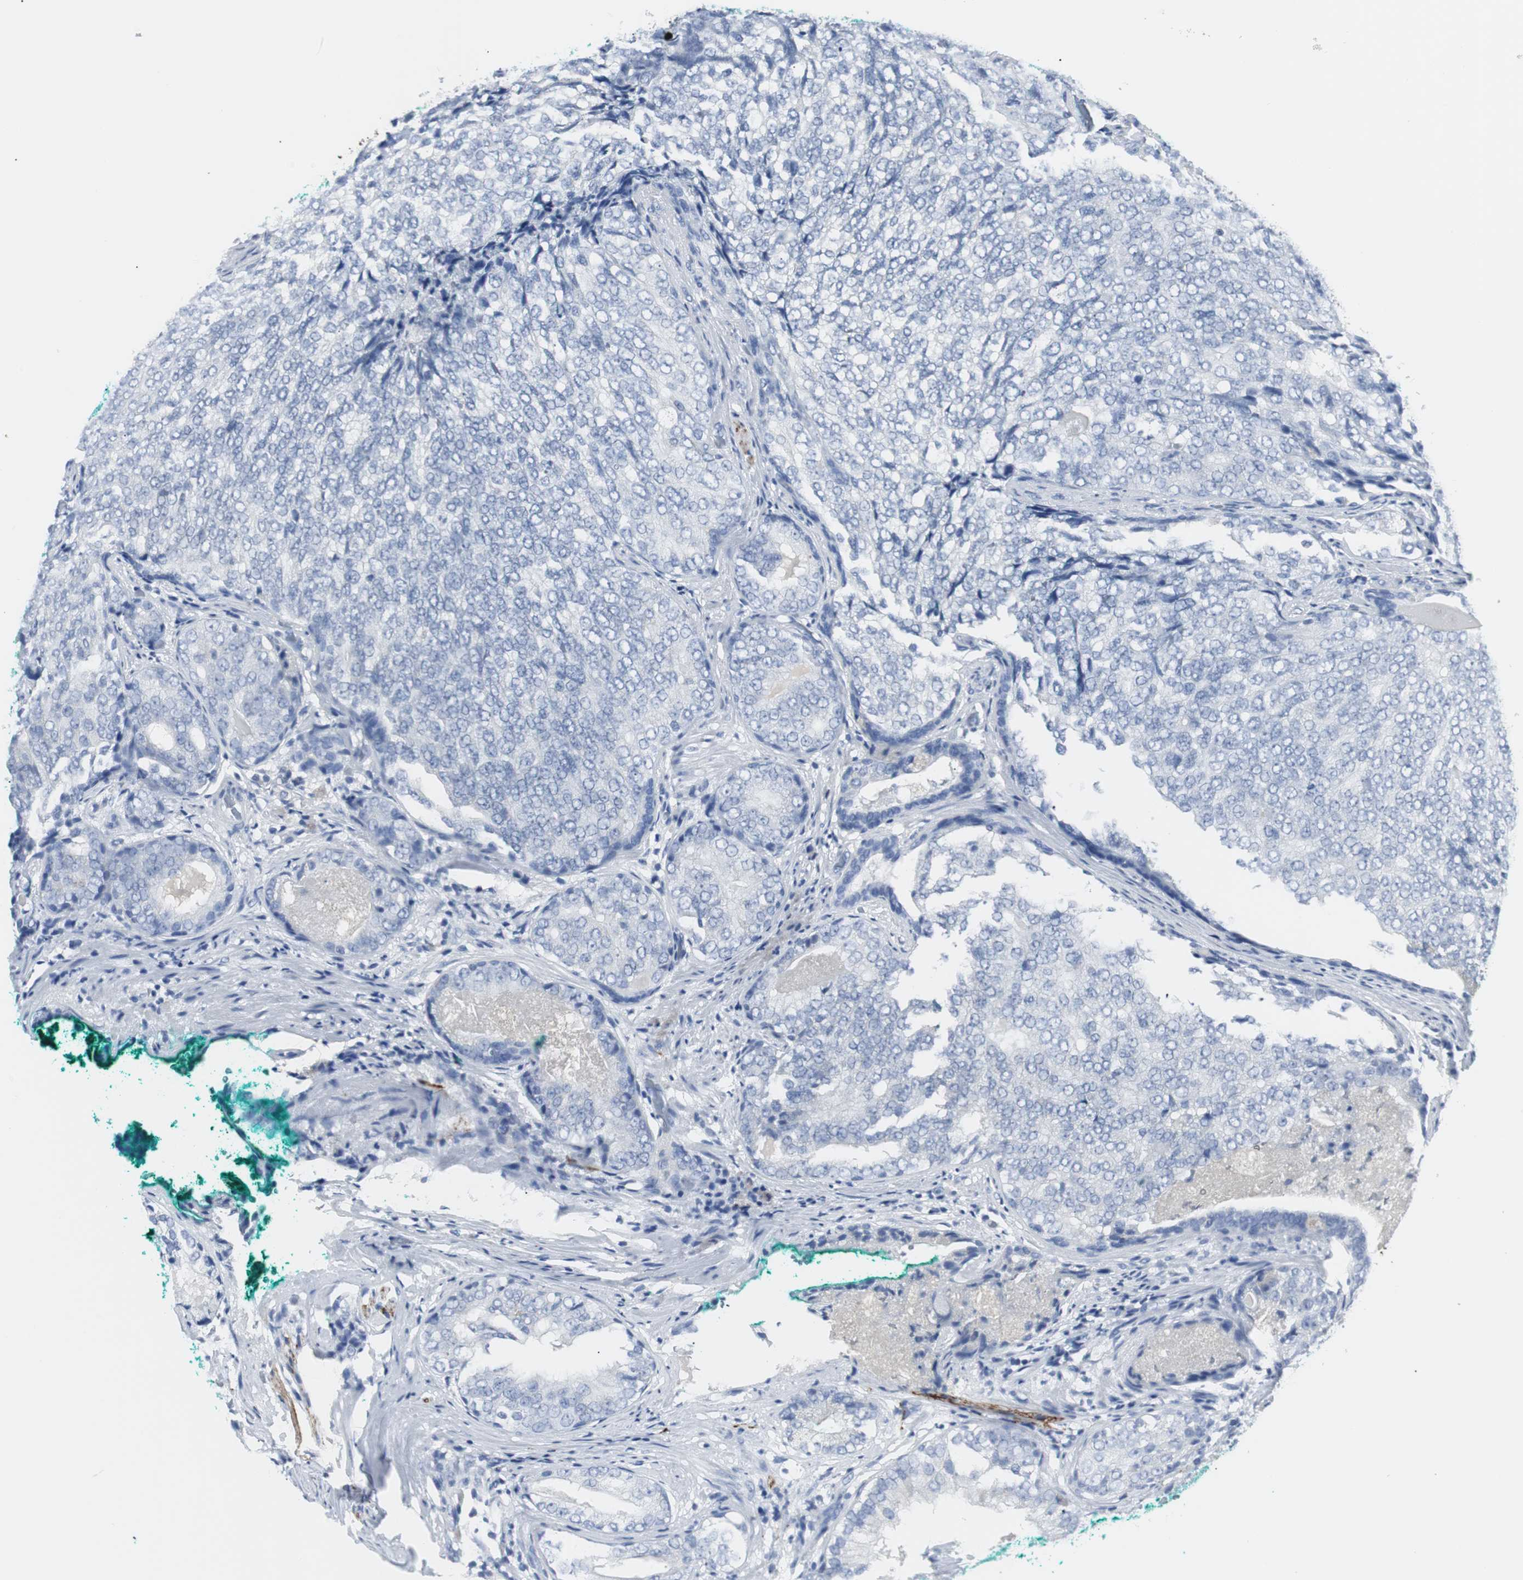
{"staining": {"intensity": "negative", "quantity": "none", "location": "none"}, "tissue": "prostate cancer", "cell_type": "Tumor cells", "image_type": "cancer", "snomed": [{"axis": "morphology", "description": "Adenocarcinoma, High grade"}, {"axis": "topography", "description": "Prostate"}], "caption": "Human high-grade adenocarcinoma (prostate) stained for a protein using IHC displays no staining in tumor cells.", "gene": "GAP43", "patient": {"sex": "male", "age": 66}}